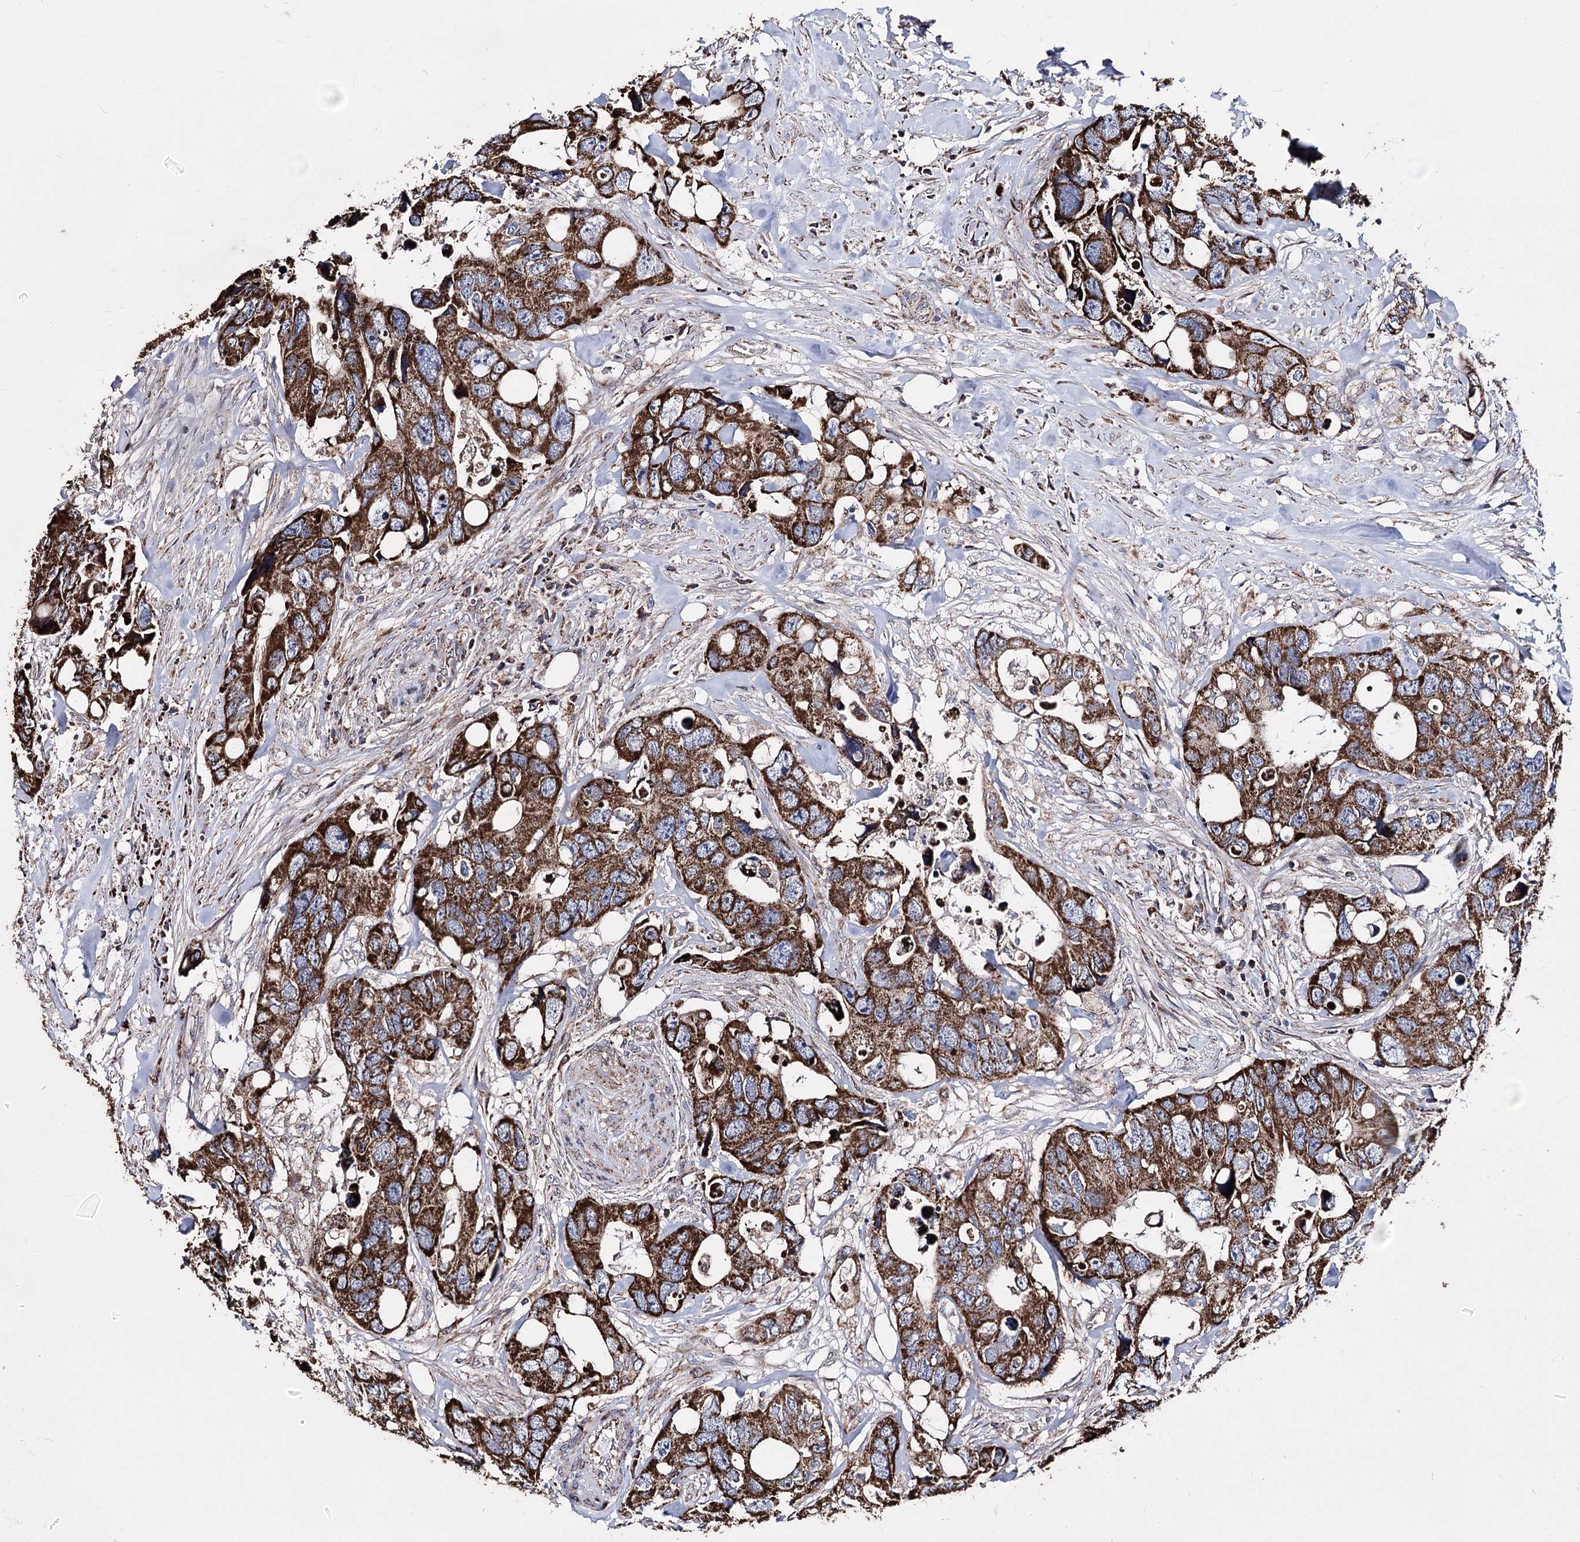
{"staining": {"intensity": "strong", "quantity": ">75%", "location": "cytoplasmic/membranous"}, "tissue": "colorectal cancer", "cell_type": "Tumor cells", "image_type": "cancer", "snomed": [{"axis": "morphology", "description": "Adenocarcinoma, NOS"}, {"axis": "topography", "description": "Rectum"}], "caption": "A brown stain shows strong cytoplasmic/membranous staining of a protein in human colorectal cancer (adenocarcinoma) tumor cells. (Brightfield microscopy of DAB IHC at high magnification).", "gene": "CREB3L4", "patient": {"sex": "male", "age": 57}}